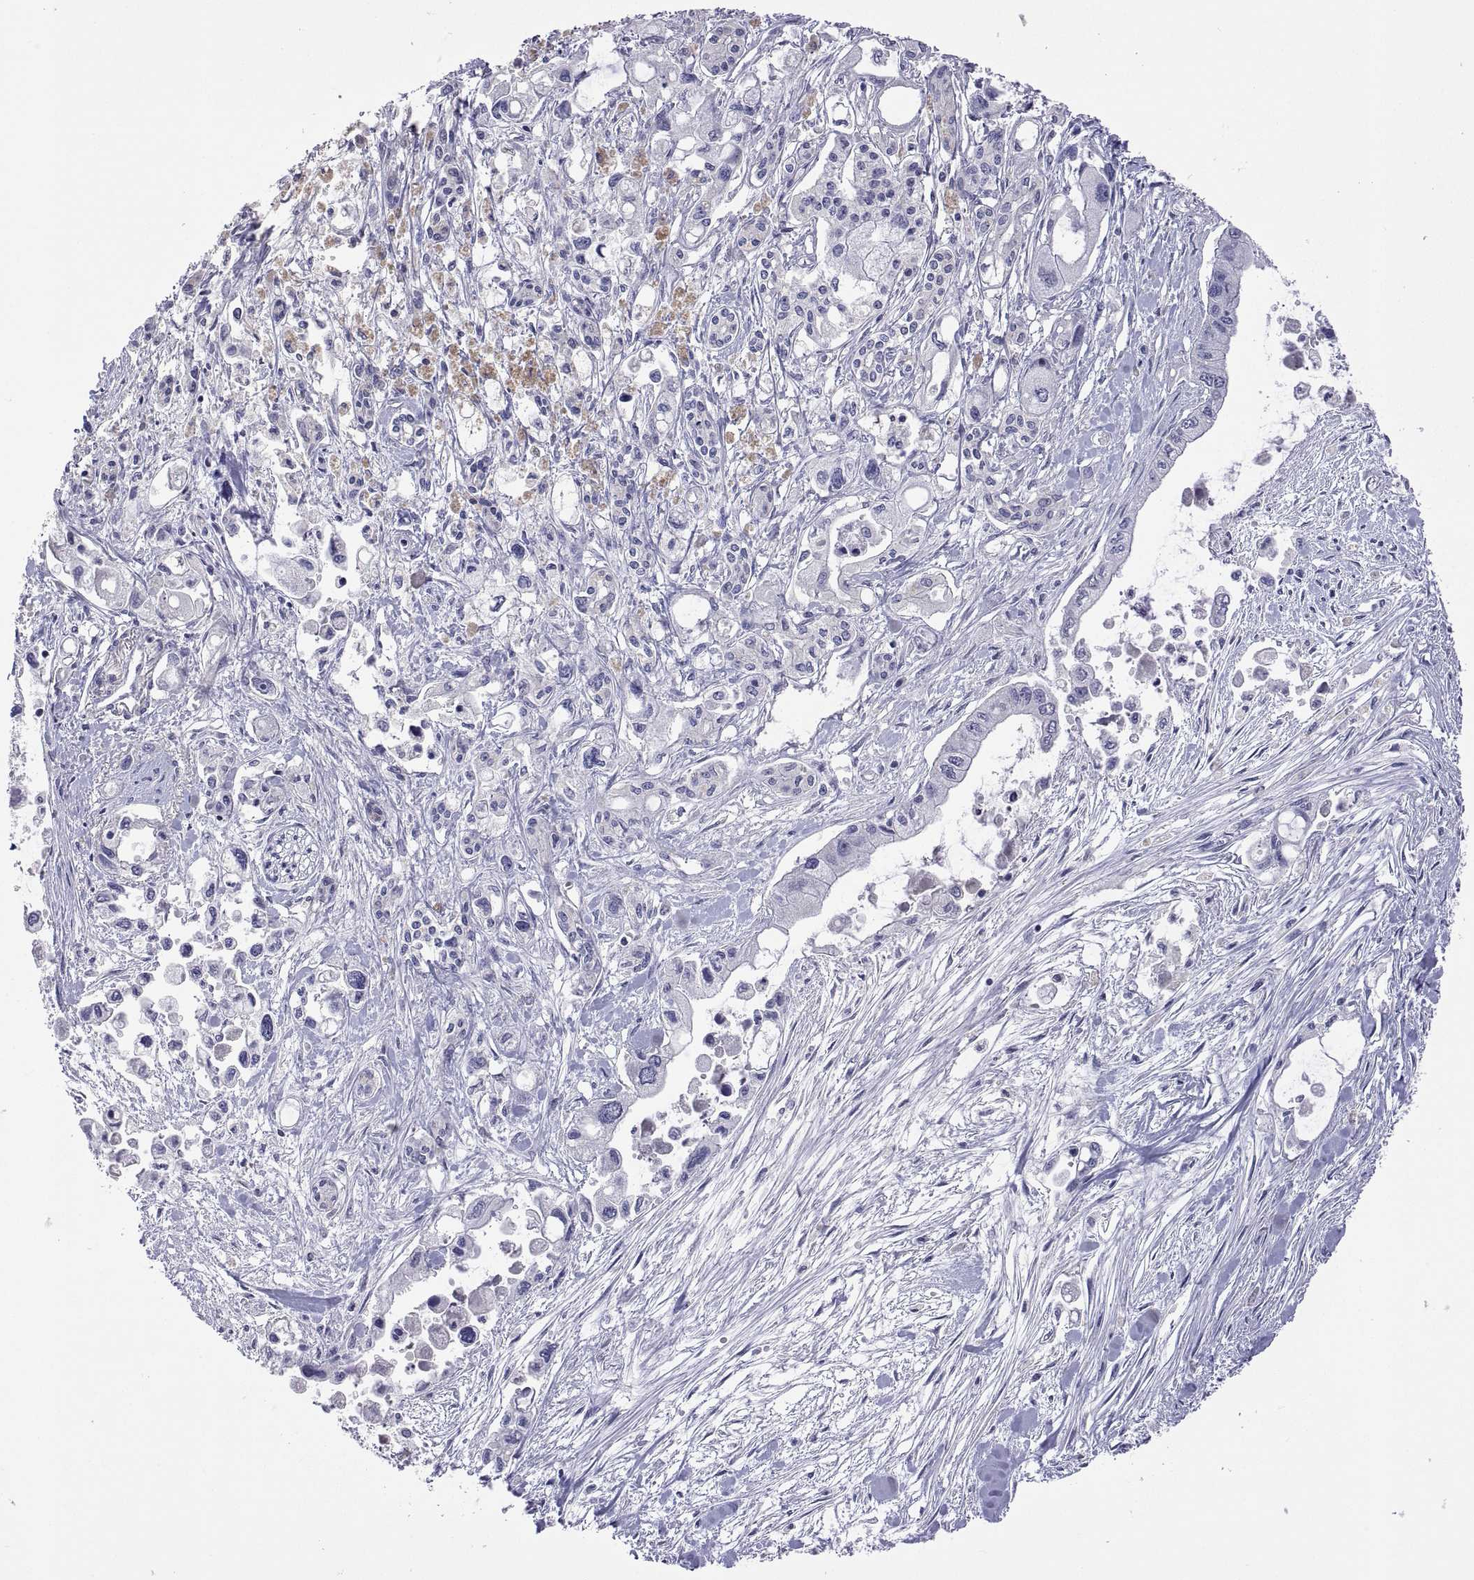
{"staining": {"intensity": "negative", "quantity": "none", "location": "none"}, "tissue": "pancreatic cancer", "cell_type": "Tumor cells", "image_type": "cancer", "snomed": [{"axis": "morphology", "description": "Adenocarcinoma, NOS"}, {"axis": "topography", "description": "Pancreas"}], "caption": "This is an immunohistochemistry photomicrograph of adenocarcinoma (pancreatic). There is no expression in tumor cells.", "gene": "MS4A1", "patient": {"sex": "female", "age": 61}}